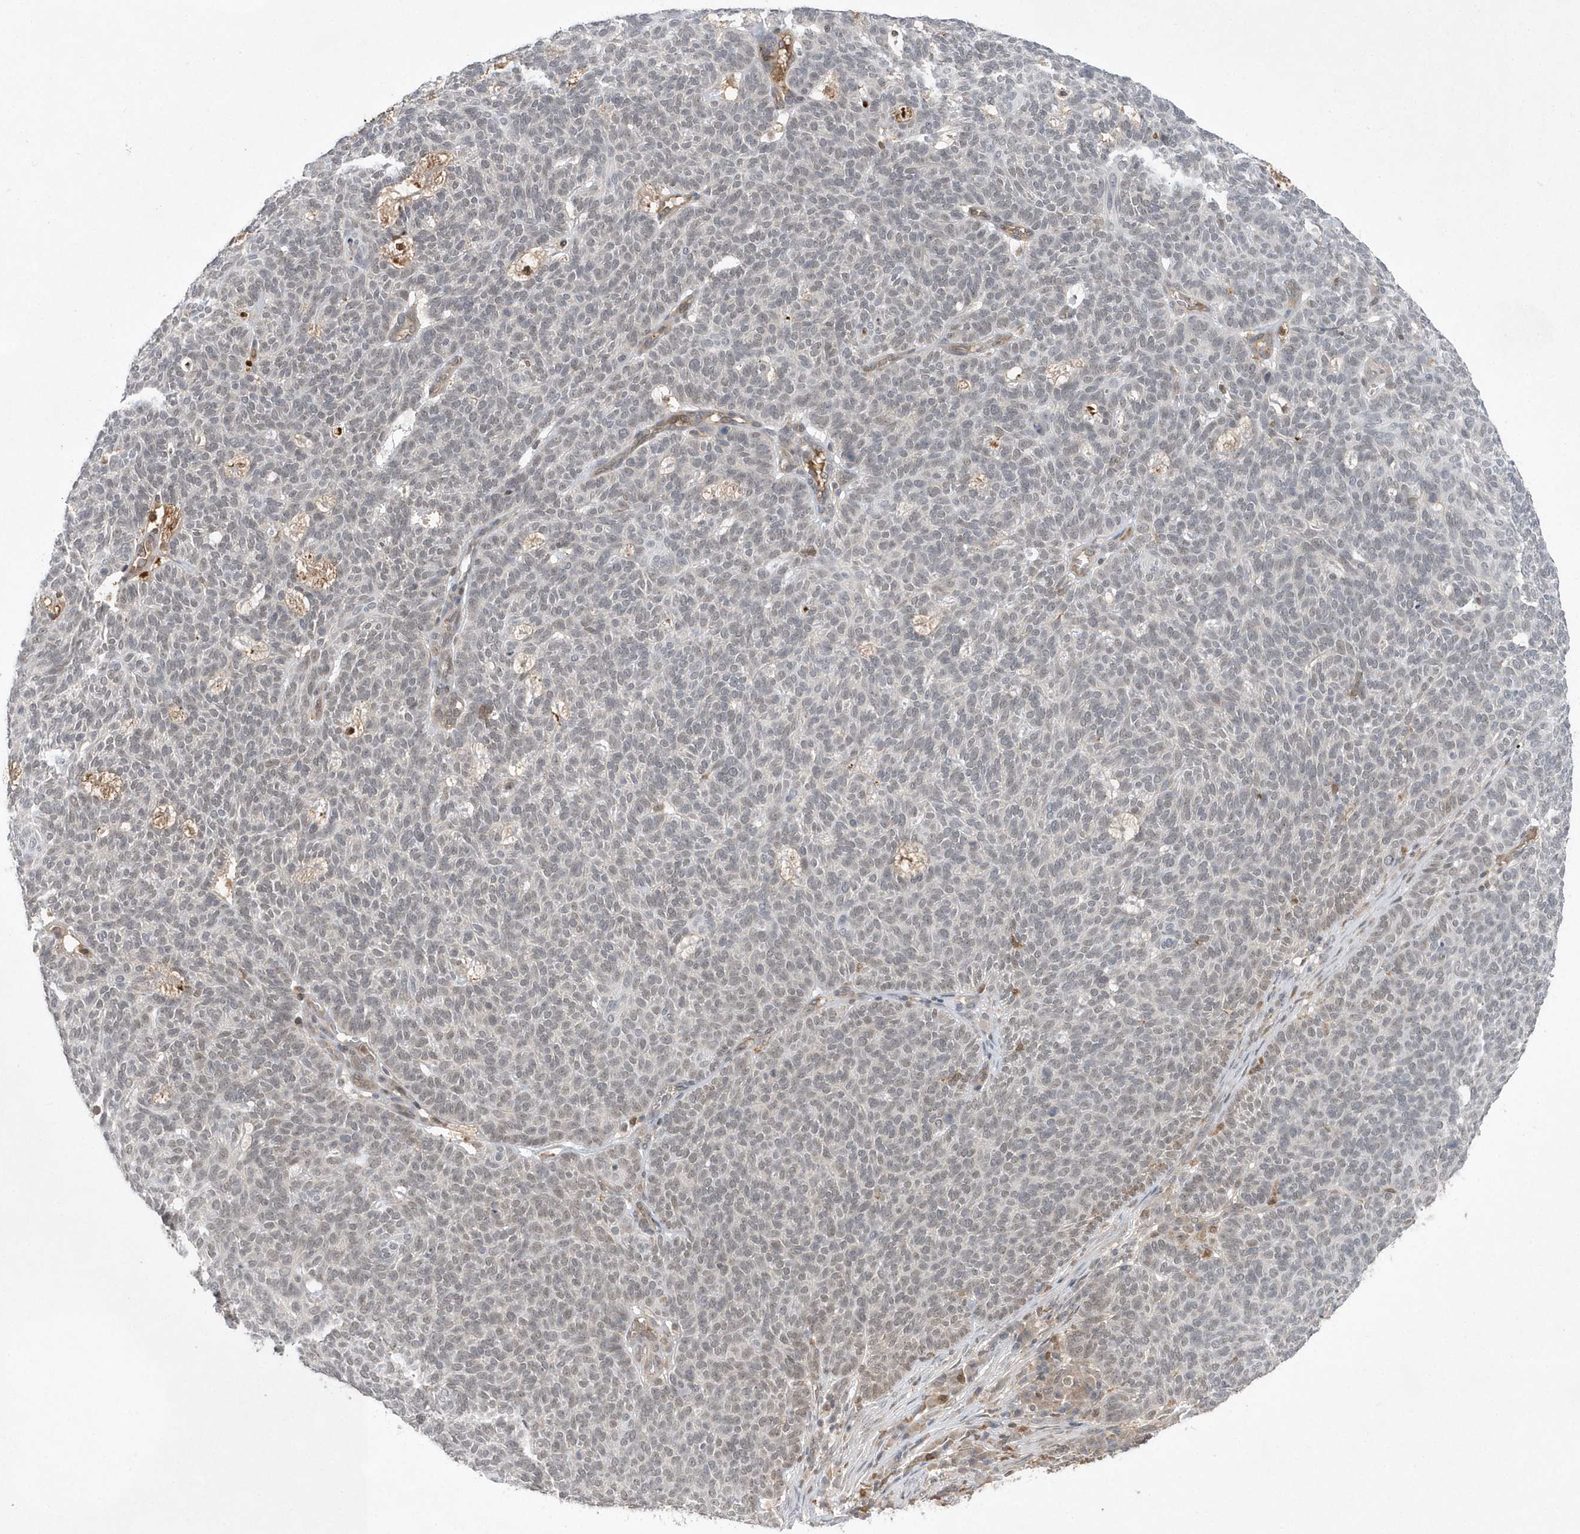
{"staining": {"intensity": "weak", "quantity": "<25%", "location": "nuclear"}, "tissue": "skin cancer", "cell_type": "Tumor cells", "image_type": "cancer", "snomed": [{"axis": "morphology", "description": "Squamous cell carcinoma, NOS"}, {"axis": "topography", "description": "Skin"}], "caption": "This is a photomicrograph of immunohistochemistry staining of skin cancer (squamous cell carcinoma), which shows no expression in tumor cells.", "gene": "TMEM132B", "patient": {"sex": "female", "age": 90}}